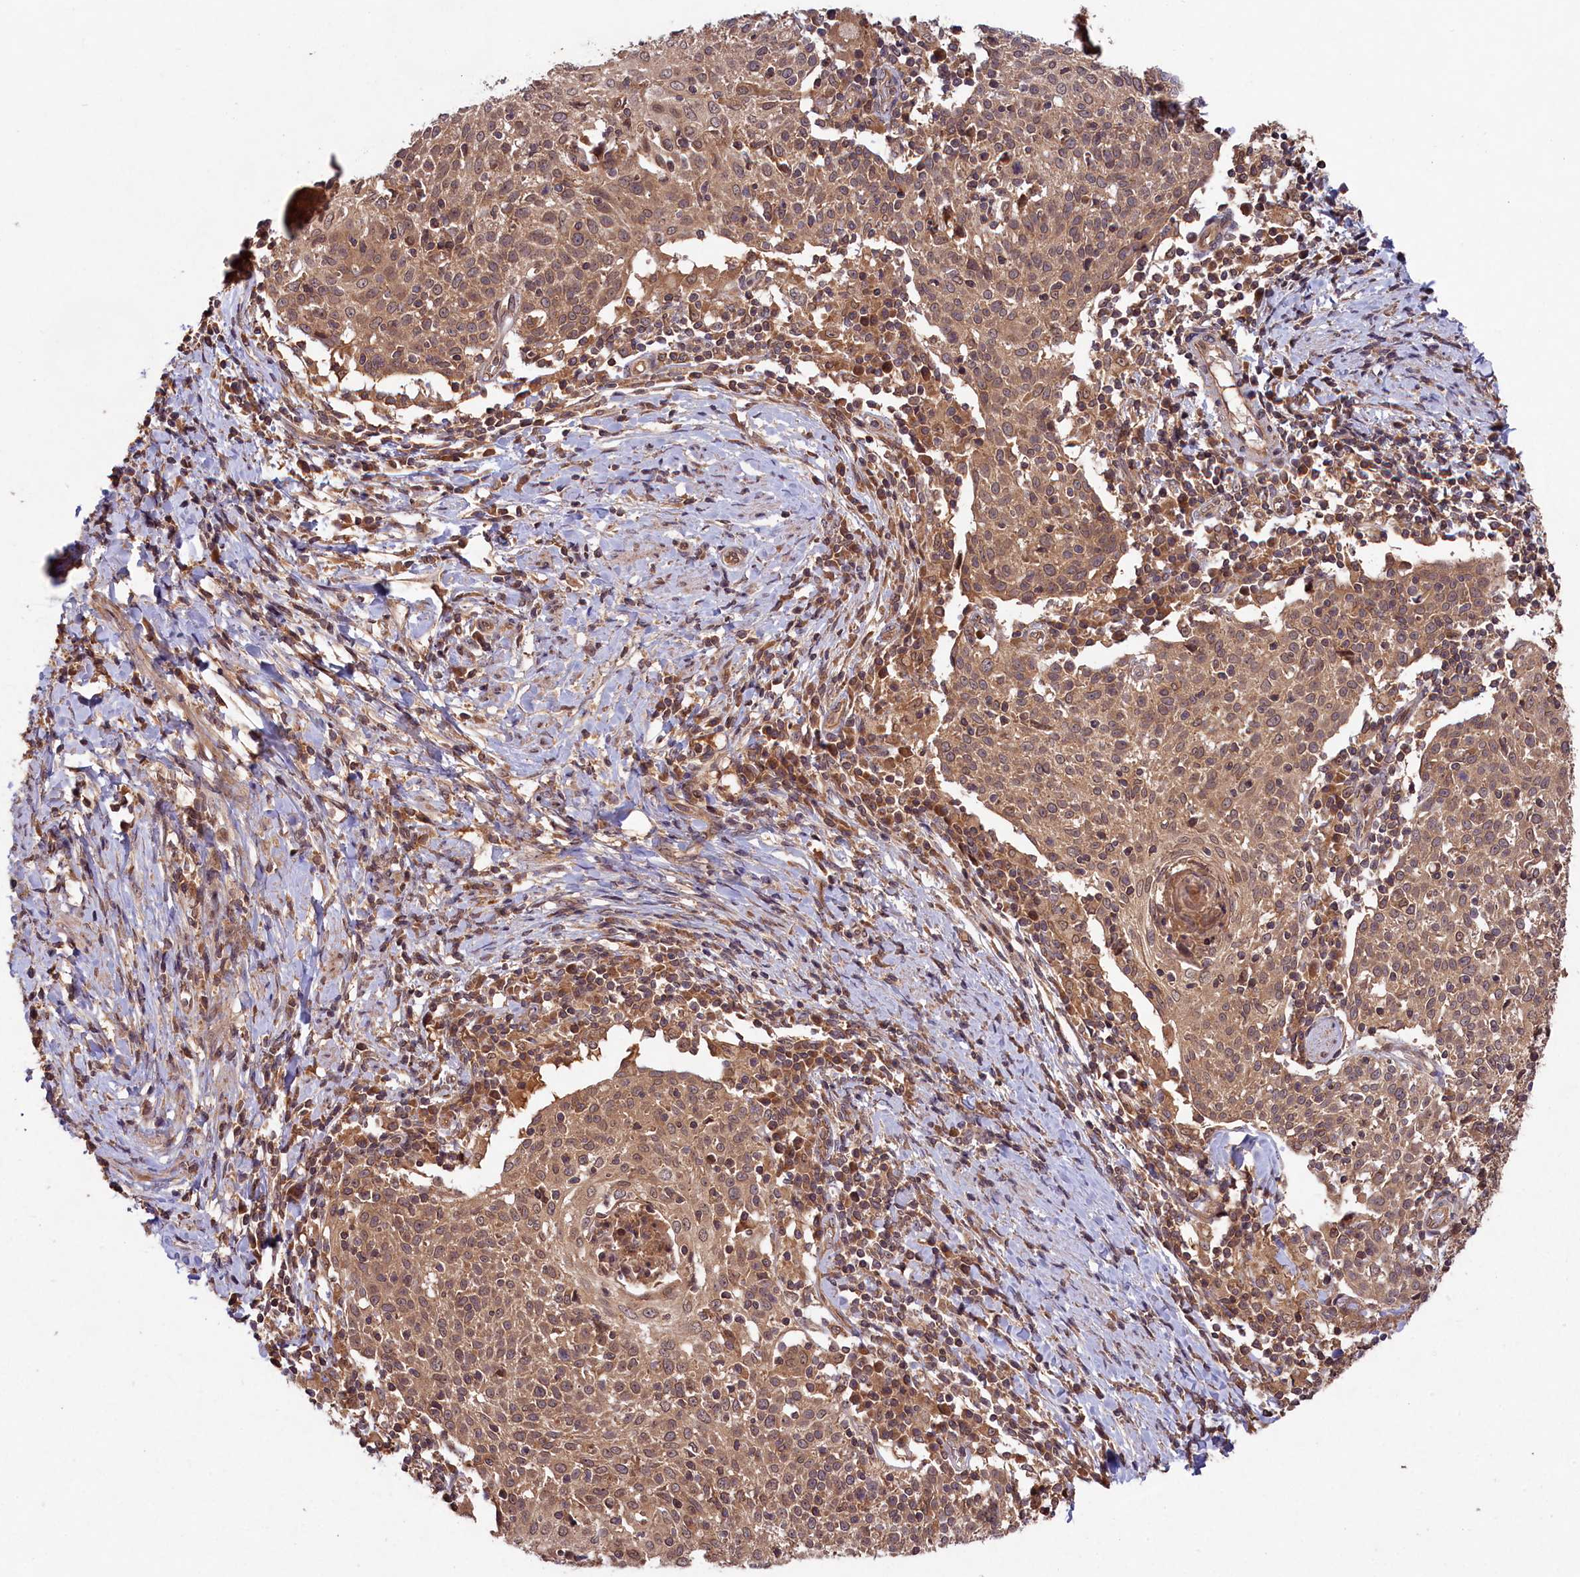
{"staining": {"intensity": "moderate", "quantity": ">75%", "location": "cytoplasmic/membranous"}, "tissue": "cervical cancer", "cell_type": "Tumor cells", "image_type": "cancer", "snomed": [{"axis": "morphology", "description": "Squamous cell carcinoma, NOS"}, {"axis": "topography", "description": "Cervix"}], "caption": "Cervical cancer stained with a brown dye displays moderate cytoplasmic/membranous positive expression in approximately >75% of tumor cells.", "gene": "CHAC1", "patient": {"sex": "female", "age": 52}}